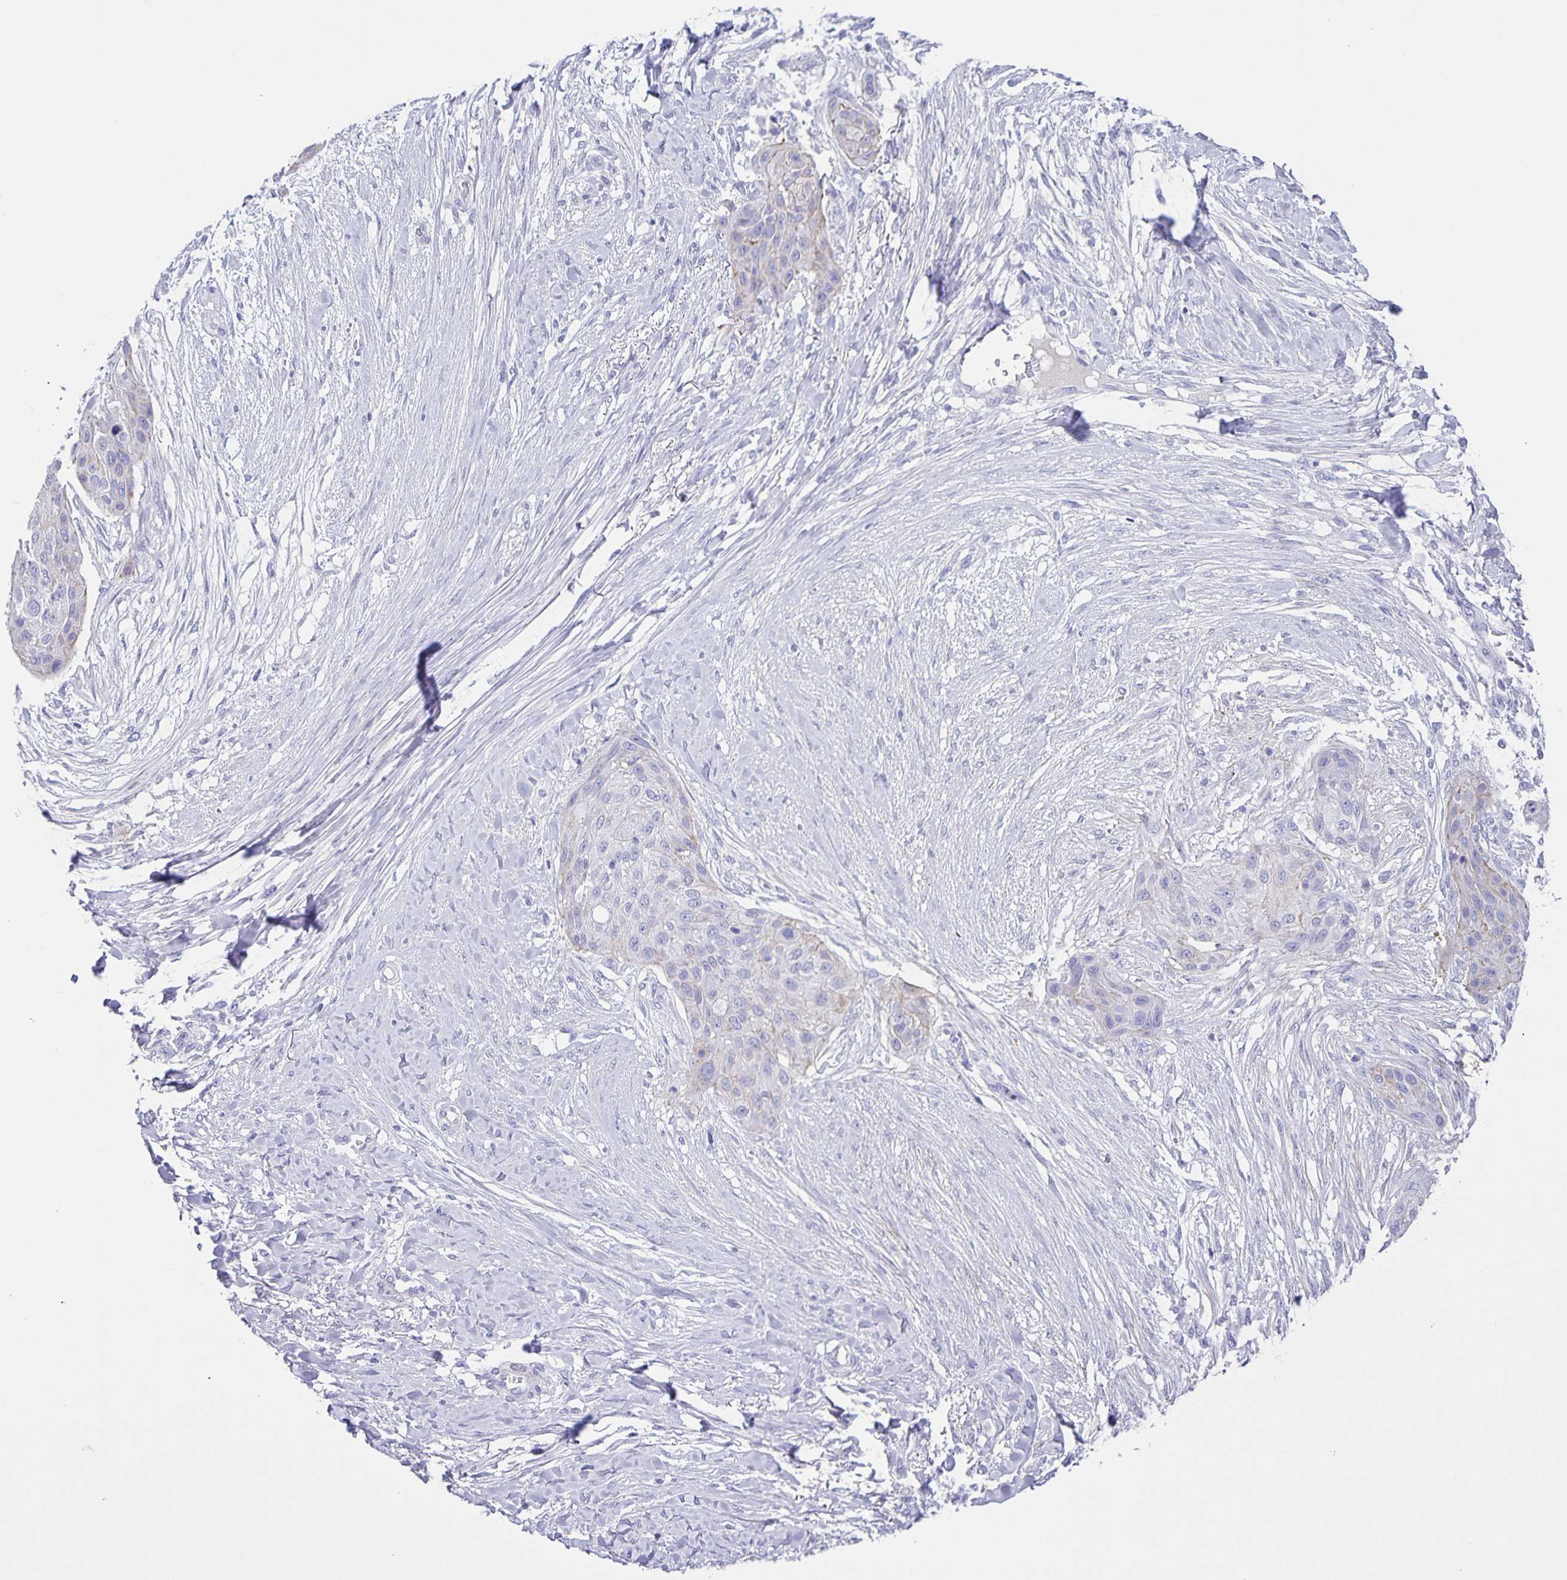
{"staining": {"intensity": "negative", "quantity": "none", "location": "none"}, "tissue": "skin cancer", "cell_type": "Tumor cells", "image_type": "cancer", "snomed": [{"axis": "morphology", "description": "Squamous cell carcinoma, NOS"}, {"axis": "topography", "description": "Skin"}], "caption": "This is an immunohistochemistry (IHC) image of squamous cell carcinoma (skin). There is no expression in tumor cells.", "gene": "UBQLN3", "patient": {"sex": "female", "age": 87}}